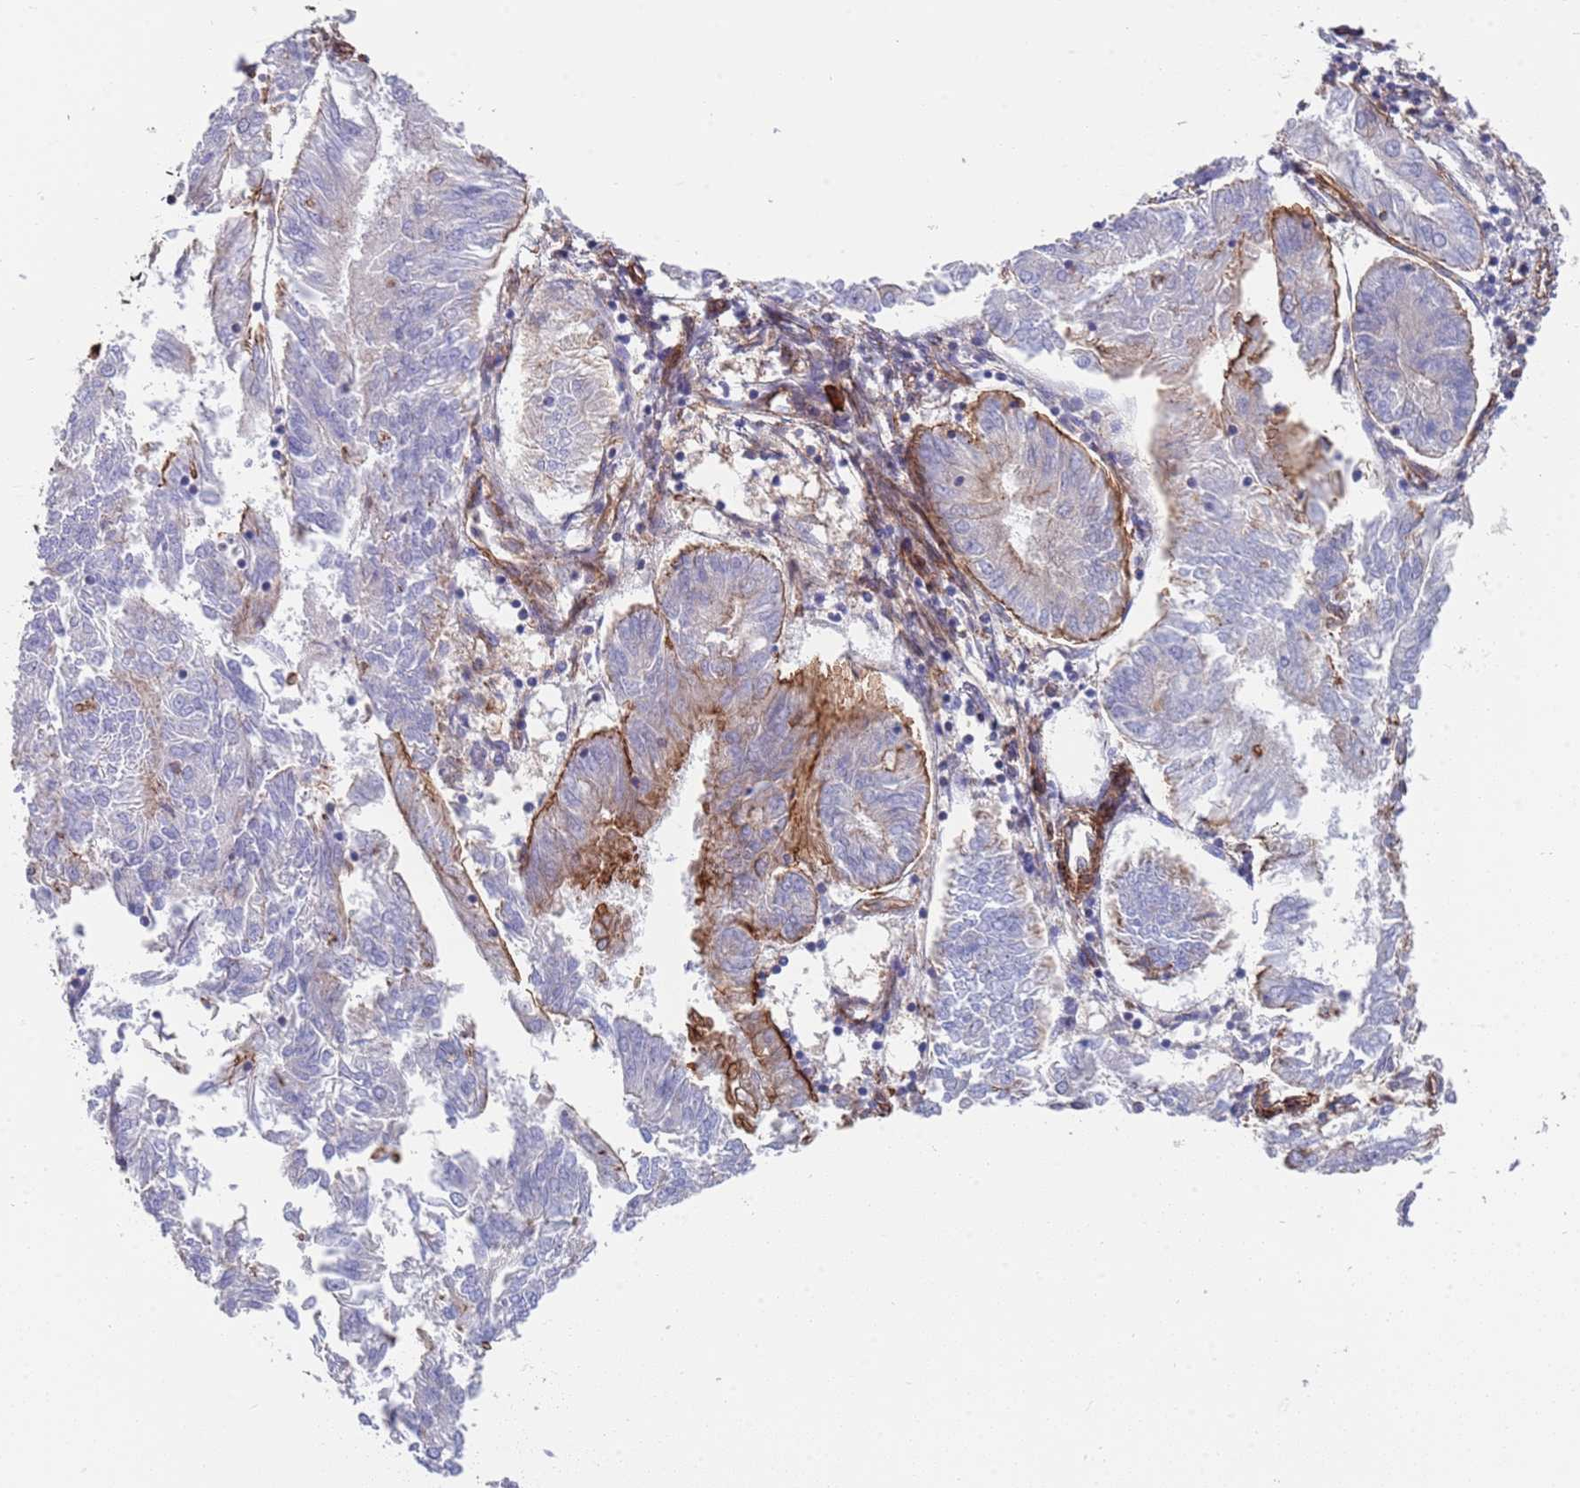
{"staining": {"intensity": "moderate", "quantity": "<25%", "location": "cytoplasmic/membranous"}, "tissue": "endometrial cancer", "cell_type": "Tumor cells", "image_type": "cancer", "snomed": [{"axis": "morphology", "description": "Adenocarcinoma, NOS"}, {"axis": "topography", "description": "Endometrium"}], "caption": "Immunohistochemical staining of endometrial cancer (adenocarcinoma) shows moderate cytoplasmic/membranous protein staining in about <25% of tumor cells.", "gene": "JAKMIP2", "patient": {"sex": "female", "age": 58}}